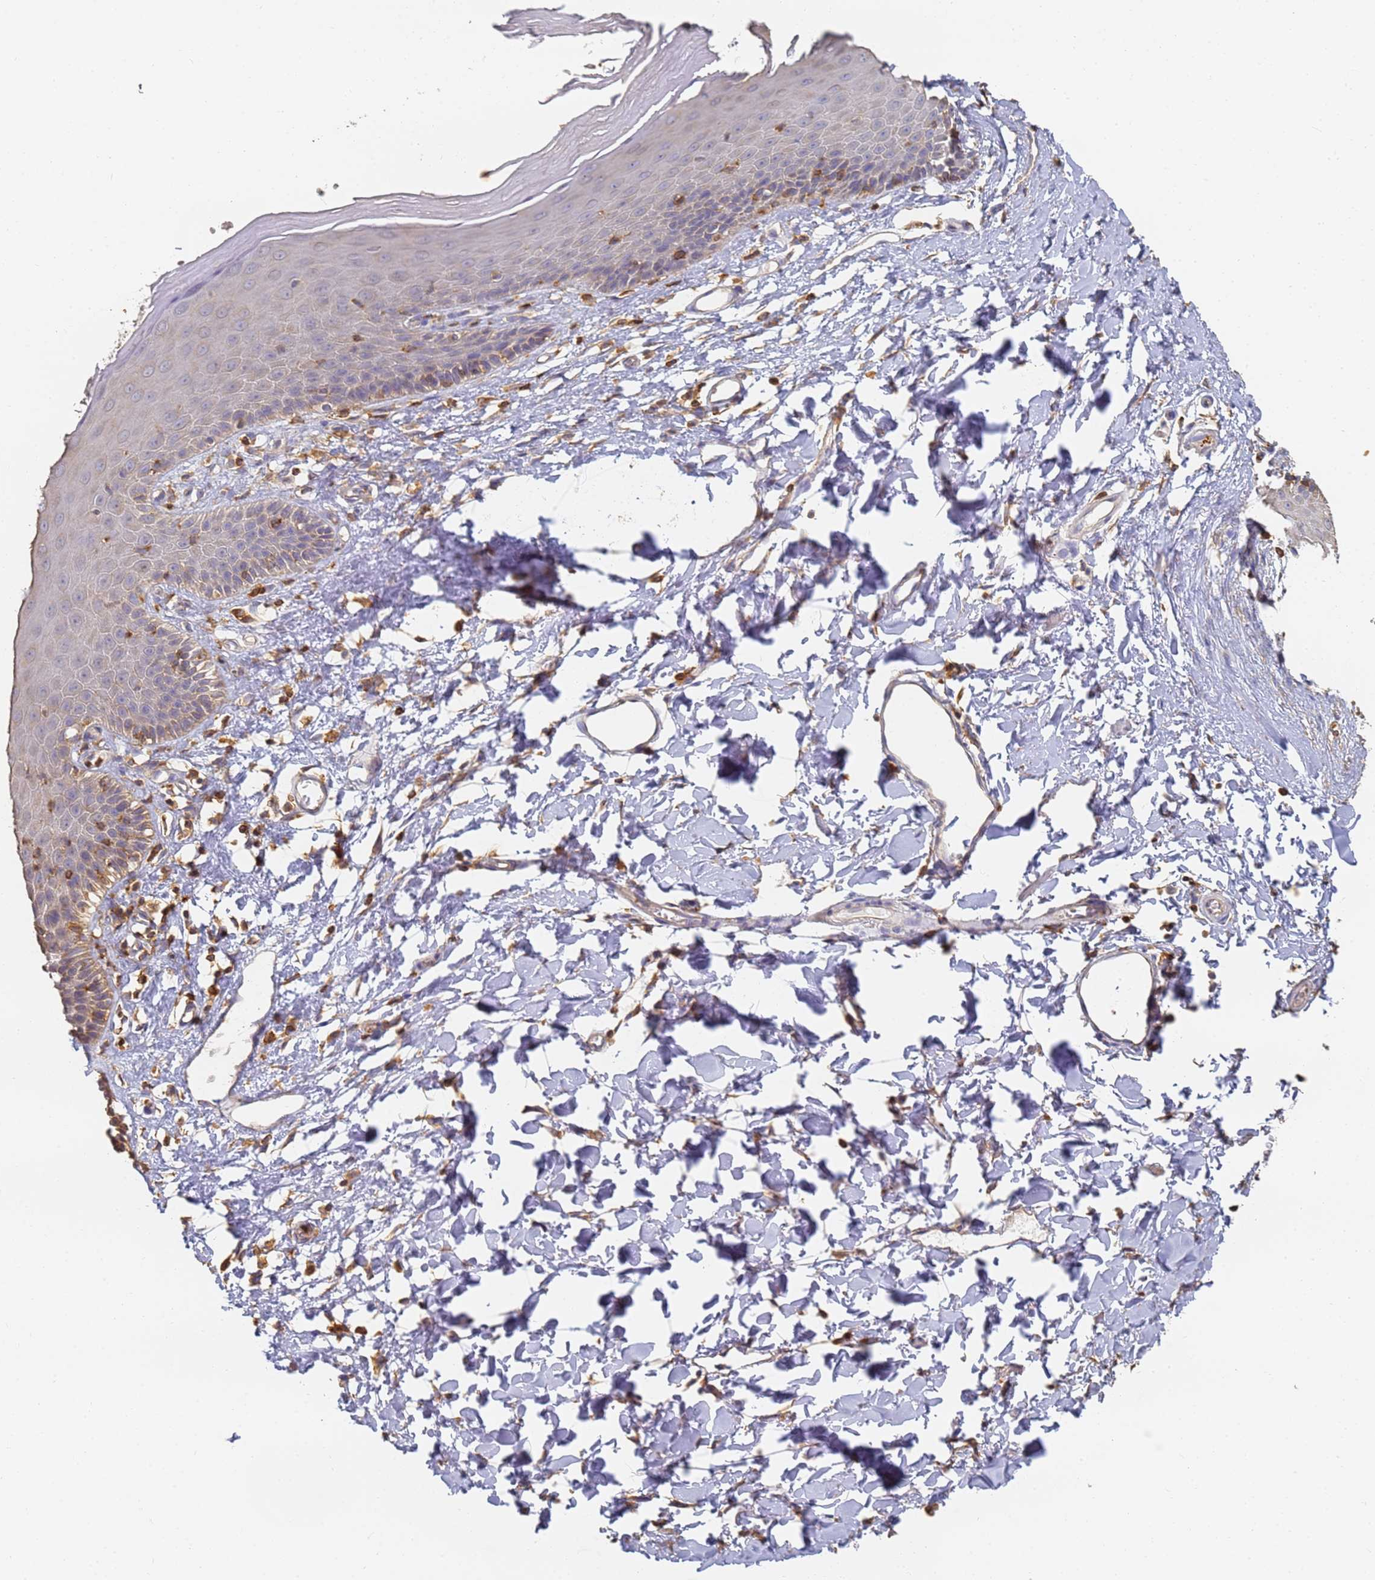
{"staining": {"intensity": "moderate", "quantity": "<25%", "location": "cytoplasmic/membranous"}, "tissue": "skin", "cell_type": "Epidermal cells", "image_type": "normal", "snomed": [{"axis": "morphology", "description": "Normal tissue, NOS"}, {"axis": "topography", "description": "Vulva"}], "caption": "Epidermal cells show moderate cytoplasmic/membranous staining in about <25% of cells in benign skin. The staining was performed using DAB (3,3'-diaminobenzidine) to visualize the protein expression in brown, while the nuclei were stained in blue with hematoxylin (Magnification: 20x).", "gene": "BIN2", "patient": {"sex": "female", "age": 68}}